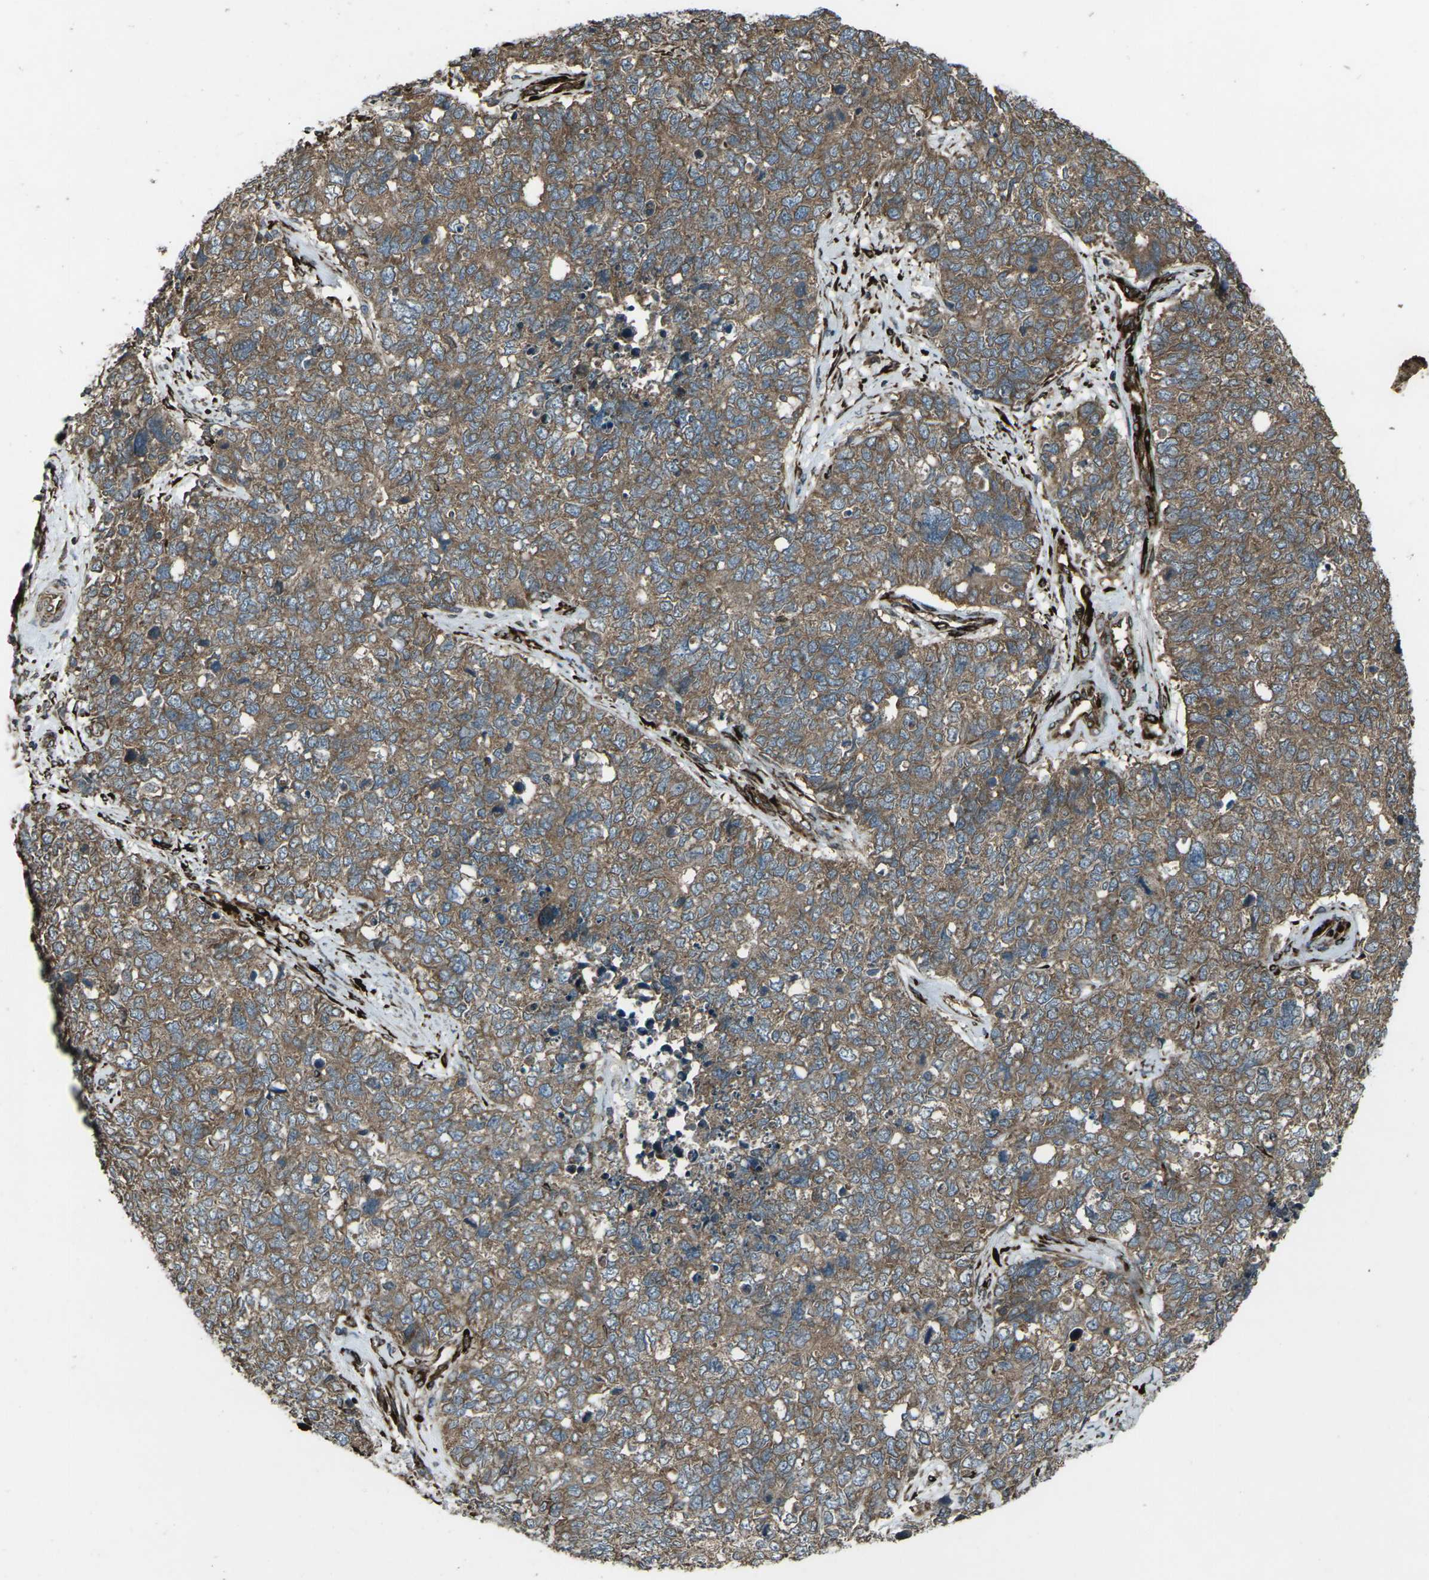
{"staining": {"intensity": "moderate", "quantity": ">75%", "location": "cytoplasmic/membranous"}, "tissue": "cervical cancer", "cell_type": "Tumor cells", "image_type": "cancer", "snomed": [{"axis": "morphology", "description": "Squamous cell carcinoma, NOS"}, {"axis": "topography", "description": "Cervix"}], "caption": "Cervical cancer stained for a protein displays moderate cytoplasmic/membranous positivity in tumor cells.", "gene": "LSMEM1", "patient": {"sex": "female", "age": 63}}